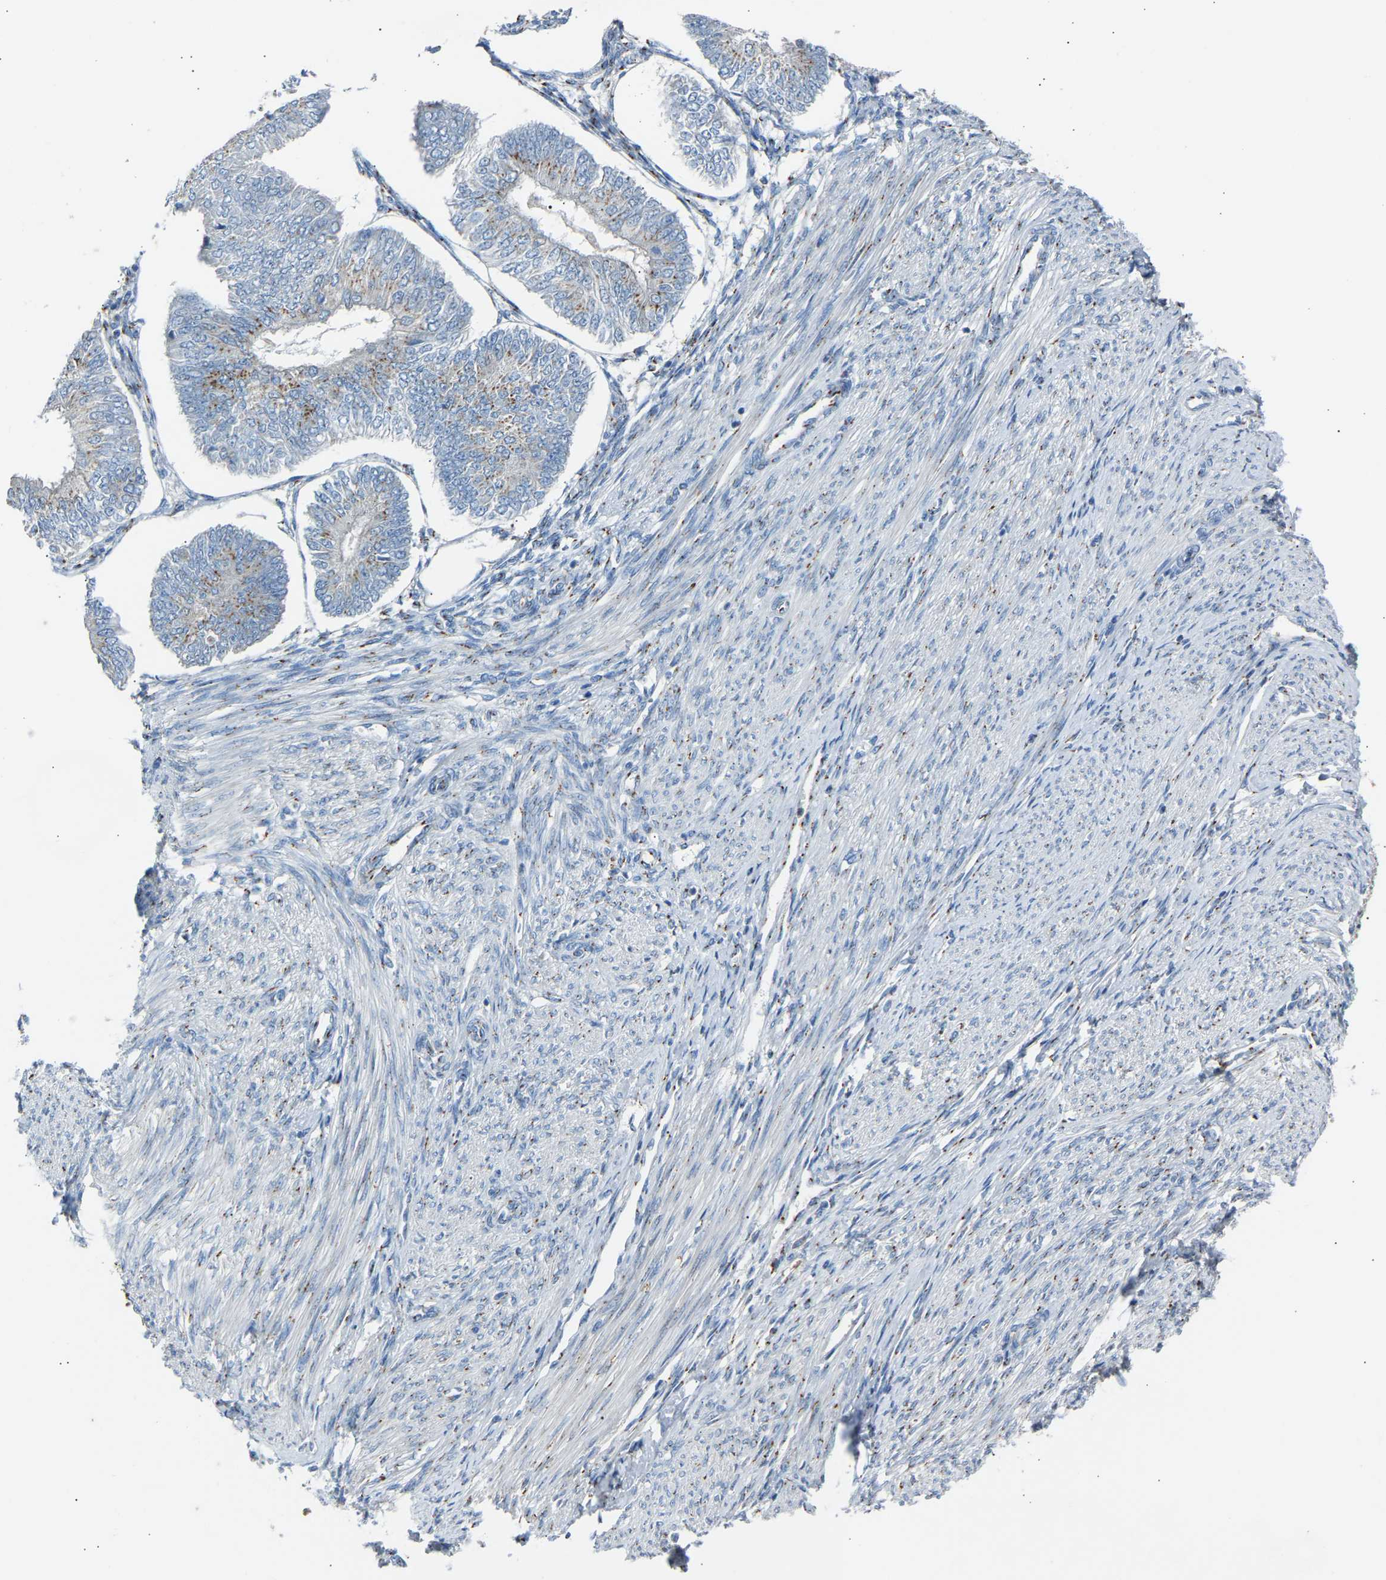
{"staining": {"intensity": "weak", "quantity": "25%-75%", "location": "cytoplasmic/membranous"}, "tissue": "endometrial cancer", "cell_type": "Tumor cells", "image_type": "cancer", "snomed": [{"axis": "morphology", "description": "Adenocarcinoma, NOS"}, {"axis": "topography", "description": "Endometrium"}], "caption": "Human endometrial adenocarcinoma stained for a protein (brown) reveals weak cytoplasmic/membranous positive positivity in about 25%-75% of tumor cells.", "gene": "CYREN", "patient": {"sex": "female", "age": 58}}